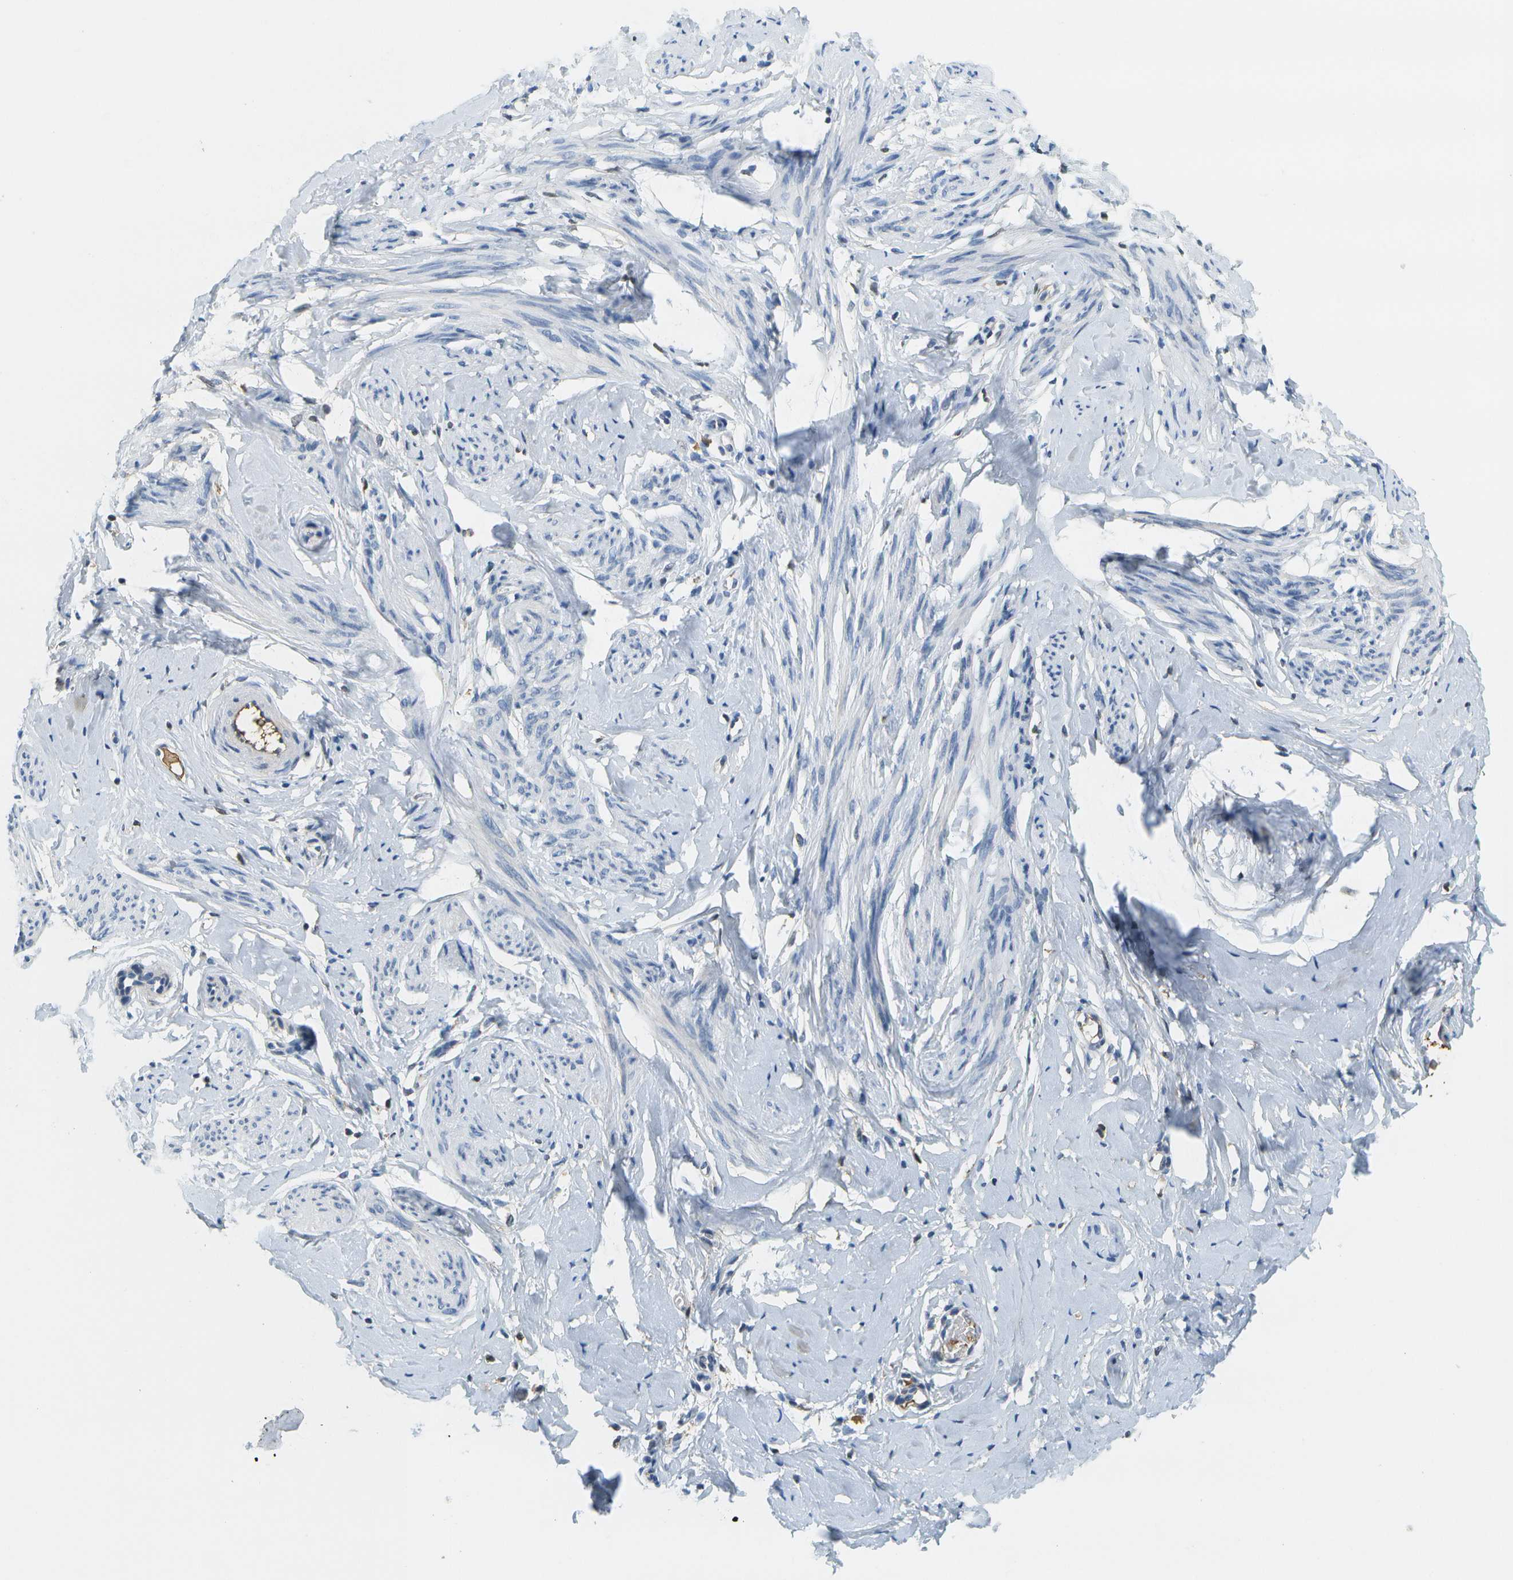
{"staining": {"intensity": "negative", "quantity": "none", "location": "none"}, "tissue": "cervix", "cell_type": "Glandular cells", "image_type": "normal", "snomed": [{"axis": "morphology", "description": "Normal tissue, NOS"}, {"axis": "topography", "description": "Cervix"}], "caption": "DAB immunohistochemical staining of normal human cervix reveals no significant expression in glandular cells. (DAB IHC with hematoxylin counter stain).", "gene": "SERPINA1", "patient": {"sex": "female", "age": 65}}